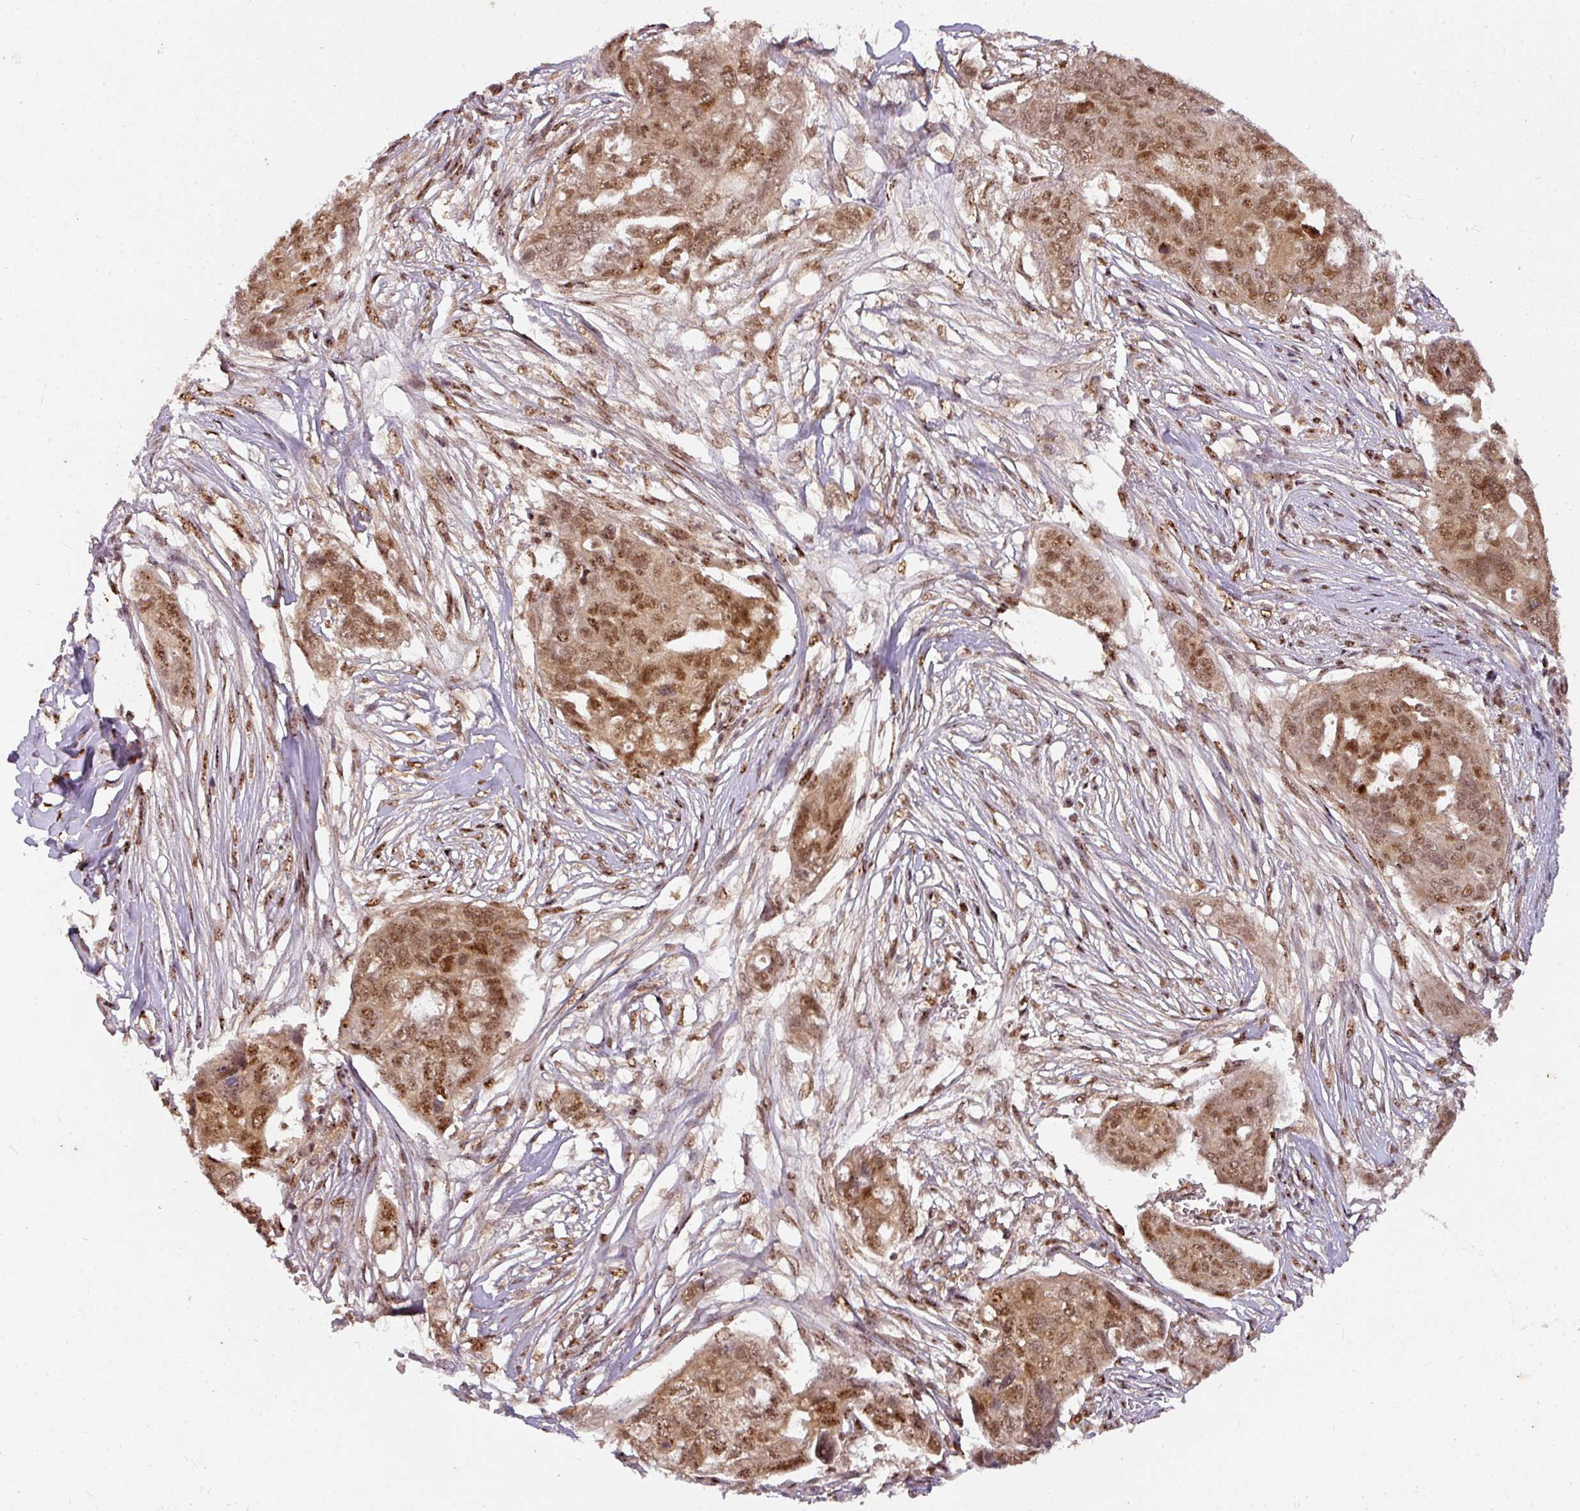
{"staining": {"intensity": "moderate", "quantity": ">75%", "location": "nuclear"}, "tissue": "ovarian cancer", "cell_type": "Tumor cells", "image_type": "cancer", "snomed": [{"axis": "morphology", "description": "Carcinoma, endometroid"}, {"axis": "topography", "description": "Ovary"}], "caption": "The image demonstrates a brown stain indicating the presence of a protein in the nuclear of tumor cells in endometroid carcinoma (ovarian).", "gene": "RANBP9", "patient": {"sex": "female", "age": 70}}